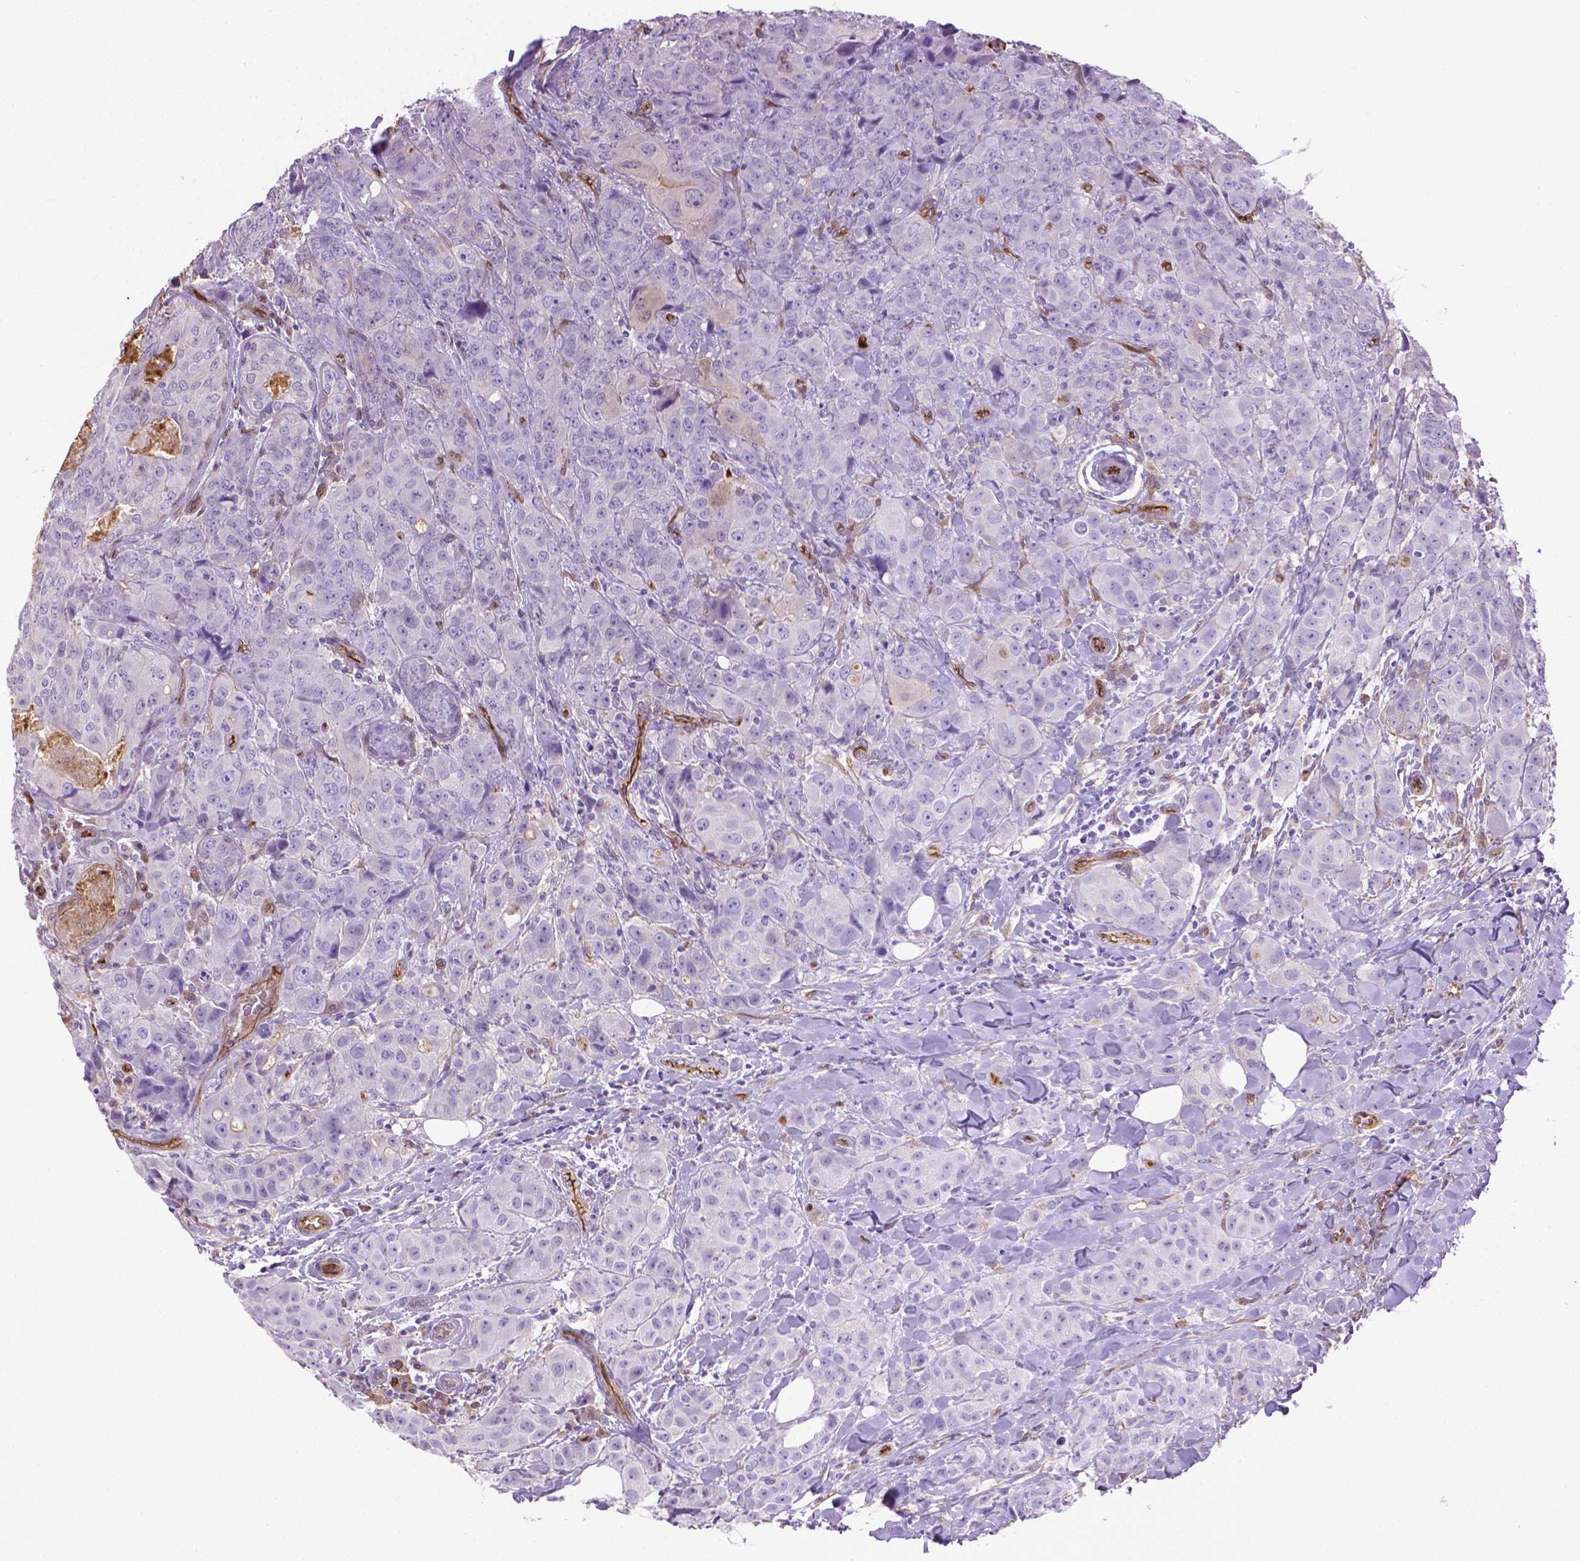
{"staining": {"intensity": "negative", "quantity": "none", "location": "none"}, "tissue": "breast cancer", "cell_type": "Tumor cells", "image_type": "cancer", "snomed": [{"axis": "morphology", "description": "Duct carcinoma"}, {"axis": "topography", "description": "Breast"}], "caption": "This is an immunohistochemistry micrograph of human infiltrating ductal carcinoma (breast). There is no positivity in tumor cells.", "gene": "CLIC4", "patient": {"sex": "female", "age": 43}}